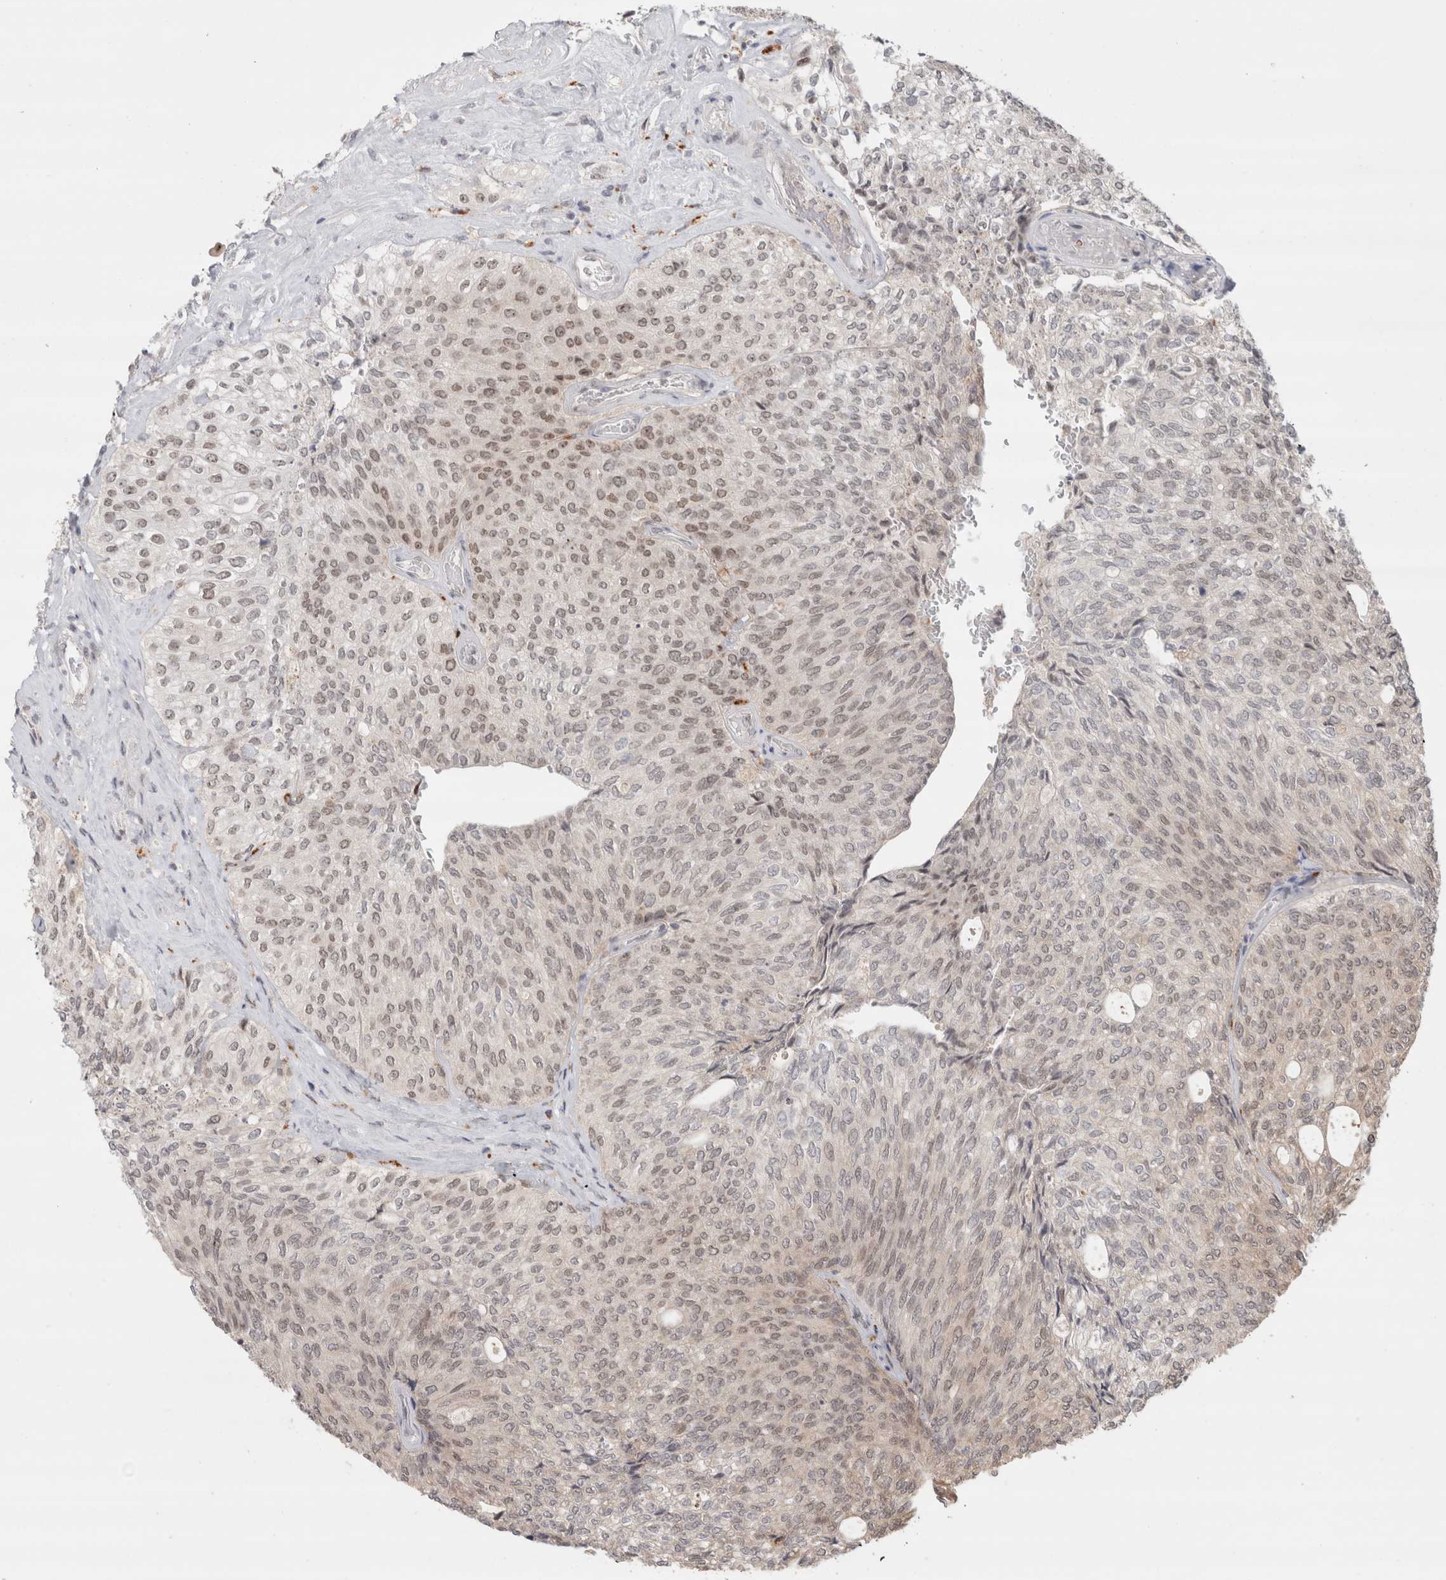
{"staining": {"intensity": "weak", "quantity": "25%-75%", "location": "nuclear"}, "tissue": "urothelial cancer", "cell_type": "Tumor cells", "image_type": "cancer", "snomed": [{"axis": "morphology", "description": "Urothelial carcinoma, Low grade"}, {"axis": "topography", "description": "Urinary bladder"}], "caption": "A micrograph showing weak nuclear expression in about 25%-75% of tumor cells in urothelial carcinoma (low-grade), as visualized by brown immunohistochemical staining.", "gene": "SENP6", "patient": {"sex": "female", "age": 79}}